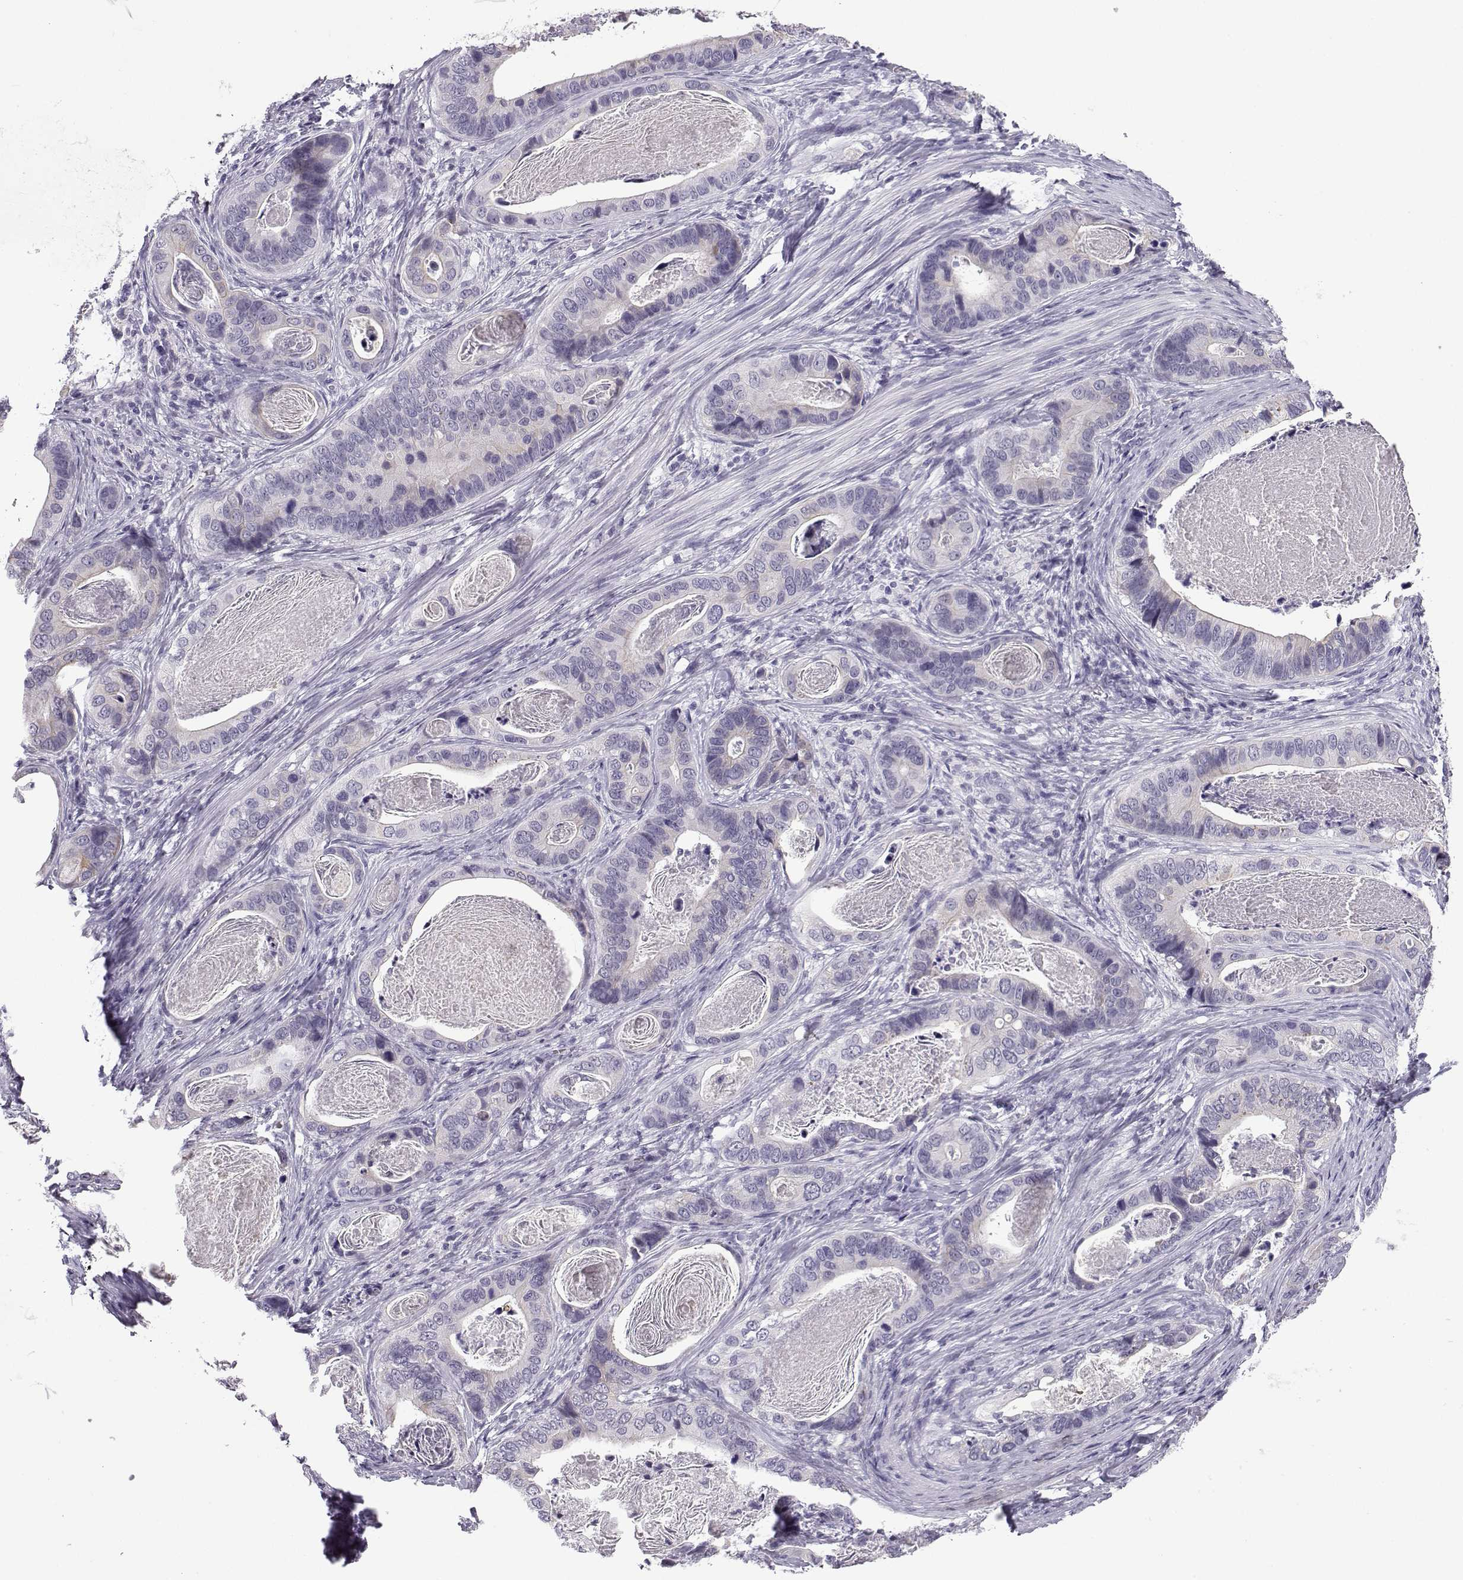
{"staining": {"intensity": "negative", "quantity": "none", "location": "none"}, "tissue": "stomach cancer", "cell_type": "Tumor cells", "image_type": "cancer", "snomed": [{"axis": "morphology", "description": "Adenocarcinoma, NOS"}, {"axis": "topography", "description": "Stomach"}], "caption": "Immunohistochemistry (IHC) histopathology image of stomach cancer (adenocarcinoma) stained for a protein (brown), which reveals no staining in tumor cells.", "gene": "MRGBP", "patient": {"sex": "male", "age": 84}}